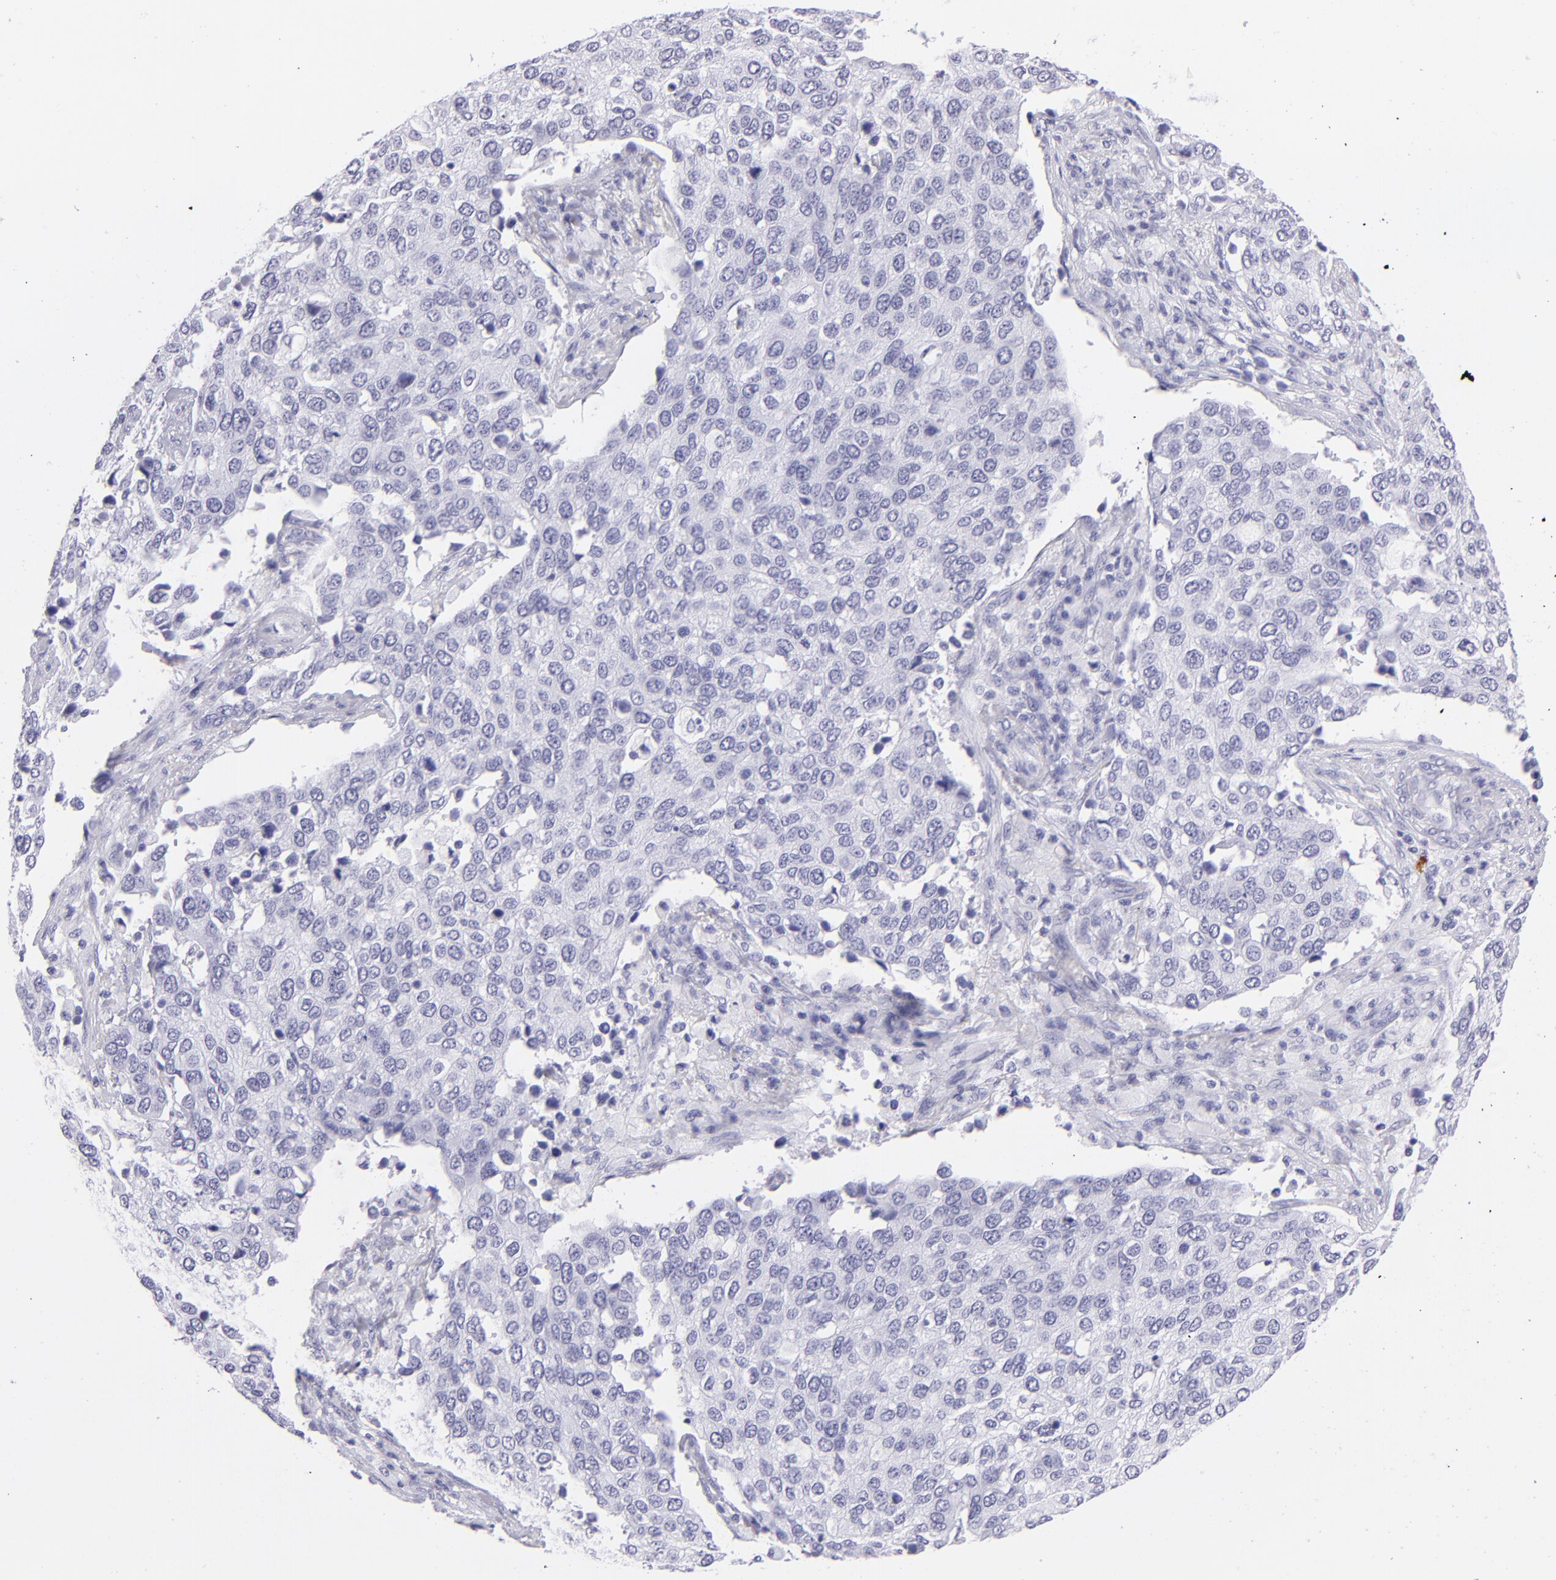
{"staining": {"intensity": "negative", "quantity": "none", "location": "none"}, "tissue": "cervical cancer", "cell_type": "Tumor cells", "image_type": "cancer", "snomed": [{"axis": "morphology", "description": "Squamous cell carcinoma, NOS"}, {"axis": "topography", "description": "Cervix"}], "caption": "This is a micrograph of immunohistochemistry (IHC) staining of cervical cancer (squamous cell carcinoma), which shows no expression in tumor cells.", "gene": "PVALB", "patient": {"sex": "female", "age": 54}}